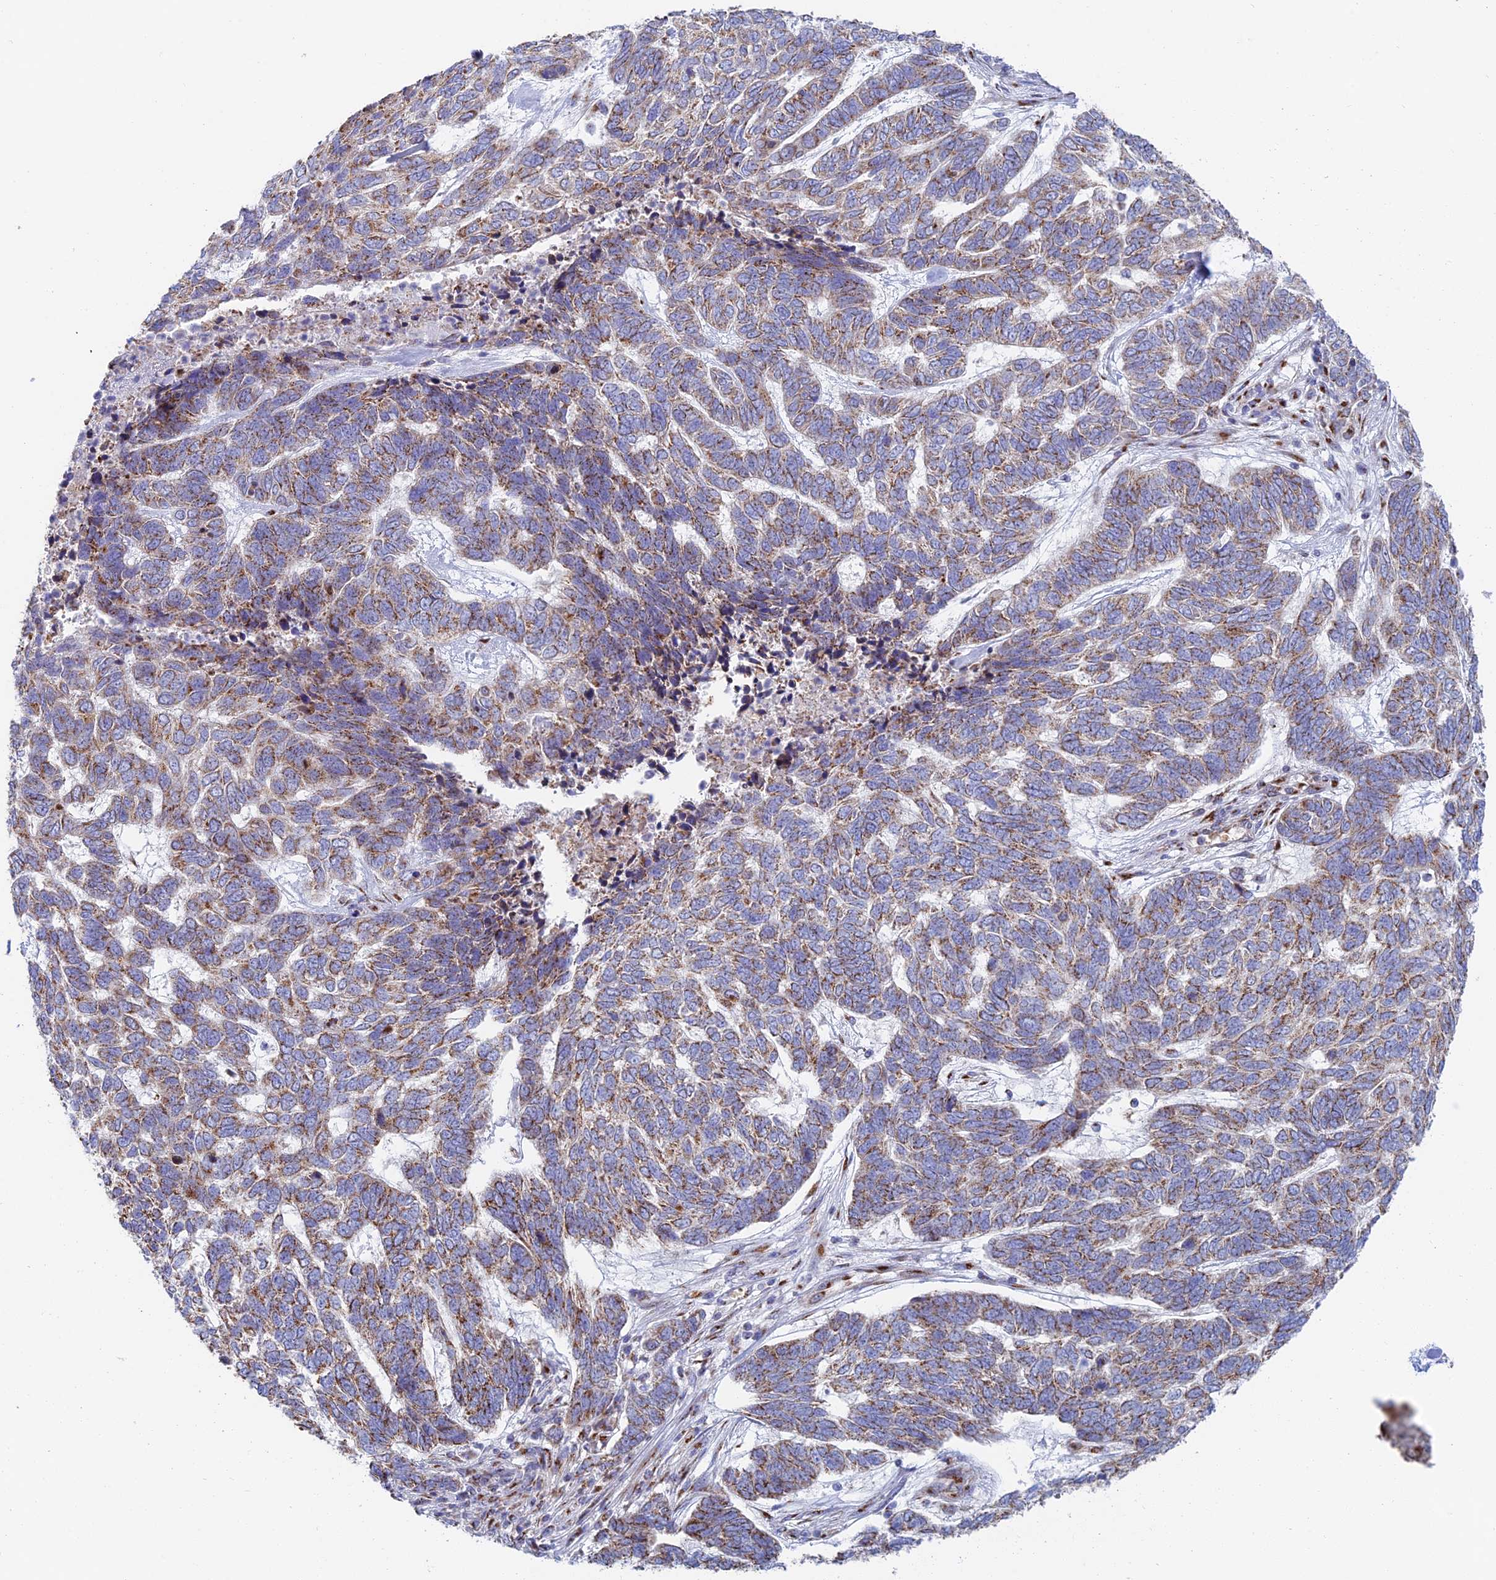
{"staining": {"intensity": "moderate", "quantity": ">75%", "location": "cytoplasmic/membranous"}, "tissue": "skin cancer", "cell_type": "Tumor cells", "image_type": "cancer", "snomed": [{"axis": "morphology", "description": "Basal cell carcinoma"}, {"axis": "topography", "description": "Skin"}], "caption": "Brown immunohistochemical staining in skin cancer (basal cell carcinoma) reveals moderate cytoplasmic/membranous positivity in approximately >75% of tumor cells.", "gene": "HS2ST1", "patient": {"sex": "female", "age": 65}}